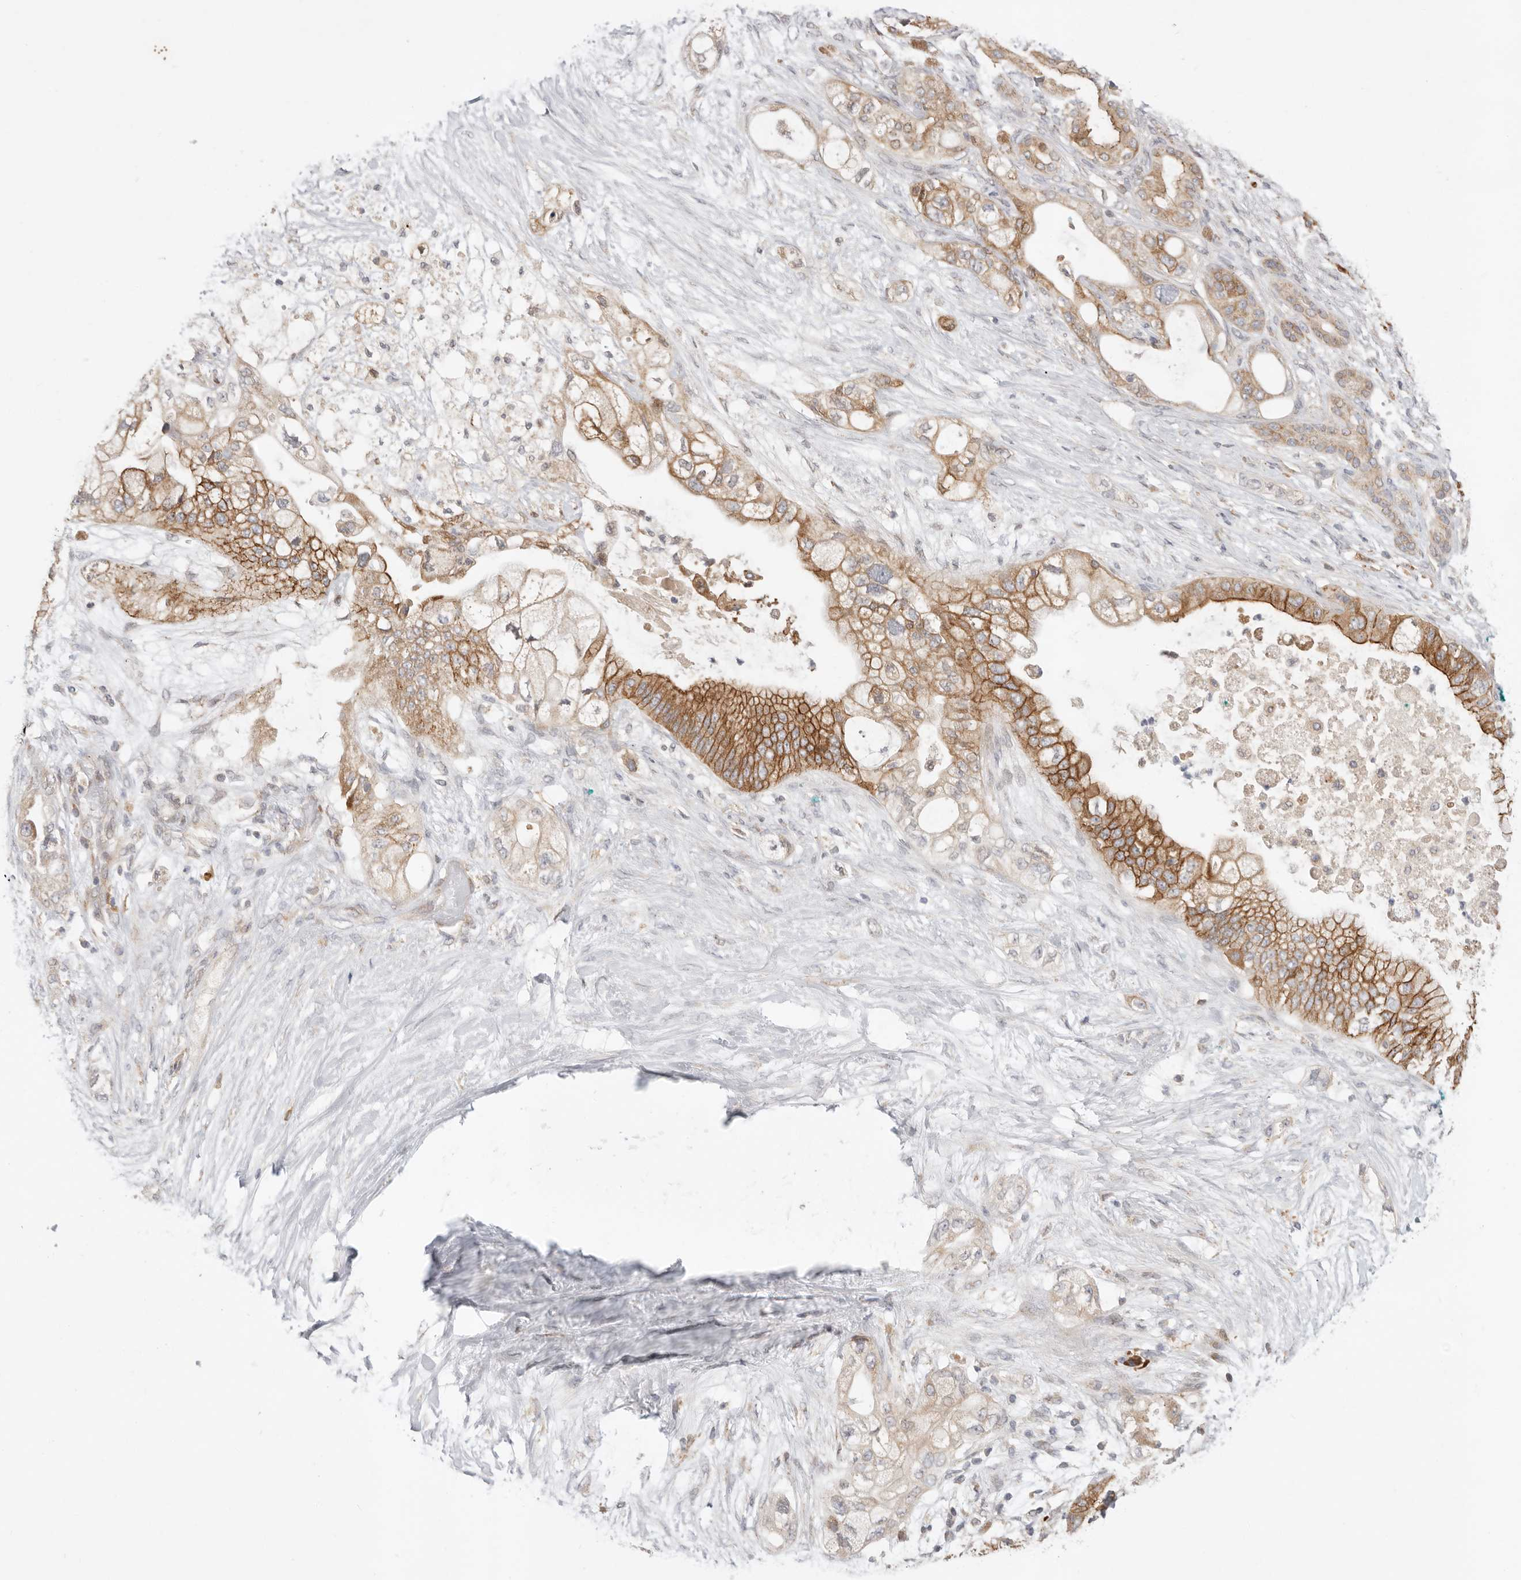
{"staining": {"intensity": "moderate", "quantity": ">75%", "location": "cytoplasmic/membranous"}, "tissue": "pancreatic cancer", "cell_type": "Tumor cells", "image_type": "cancer", "snomed": [{"axis": "morphology", "description": "Adenocarcinoma, NOS"}, {"axis": "topography", "description": "Pancreas"}], "caption": "Tumor cells display medium levels of moderate cytoplasmic/membranous staining in approximately >75% of cells in pancreatic cancer. The staining was performed using DAB, with brown indicating positive protein expression. Nuclei are stained blue with hematoxylin.", "gene": "USH1C", "patient": {"sex": "male", "age": 53}}